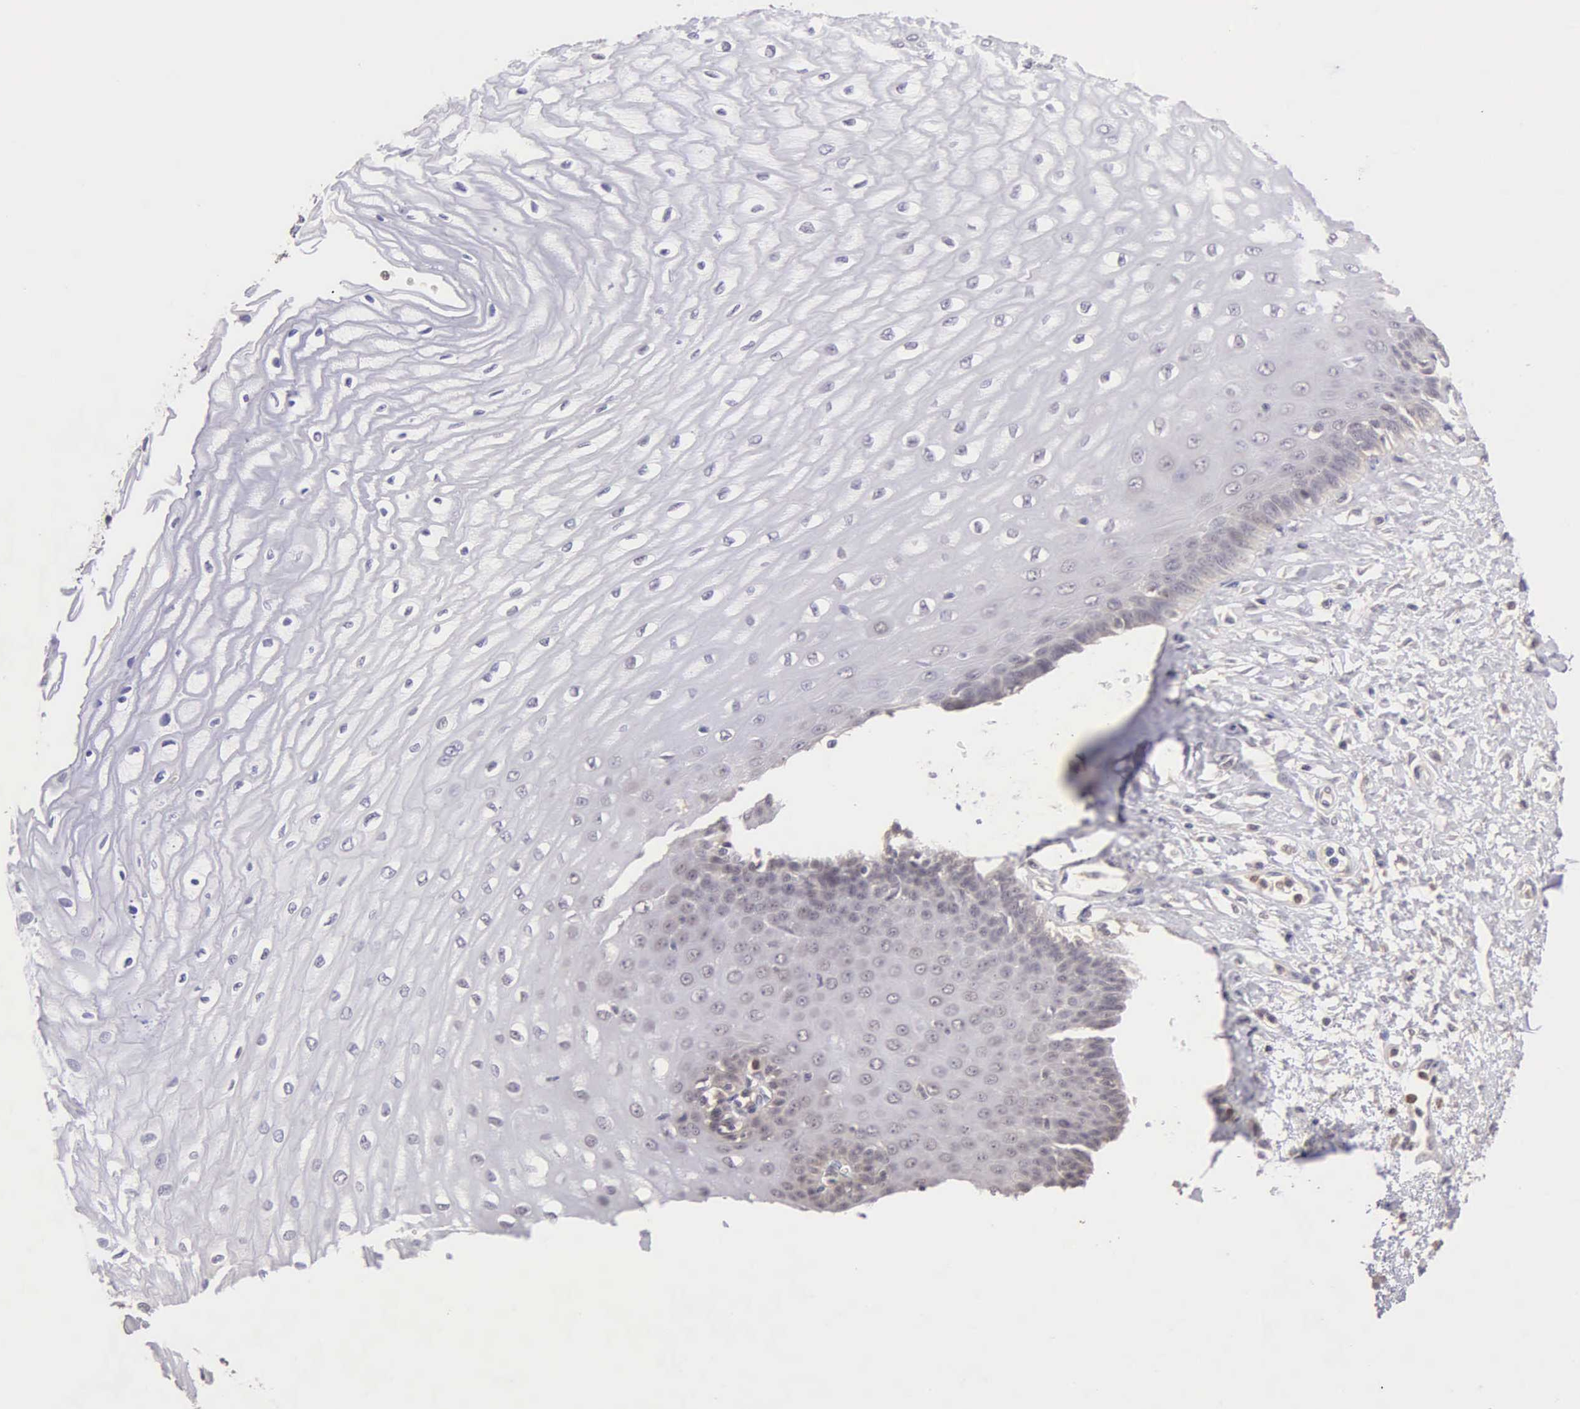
{"staining": {"intensity": "negative", "quantity": "none", "location": "none"}, "tissue": "esophagus", "cell_type": "Squamous epithelial cells", "image_type": "normal", "snomed": [{"axis": "morphology", "description": "Normal tissue, NOS"}, {"axis": "topography", "description": "Esophagus"}], "caption": "A high-resolution histopathology image shows IHC staining of unremarkable esophagus, which displays no significant expression in squamous epithelial cells.", "gene": "BRD1", "patient": {"sex": "male", "age": 65}}